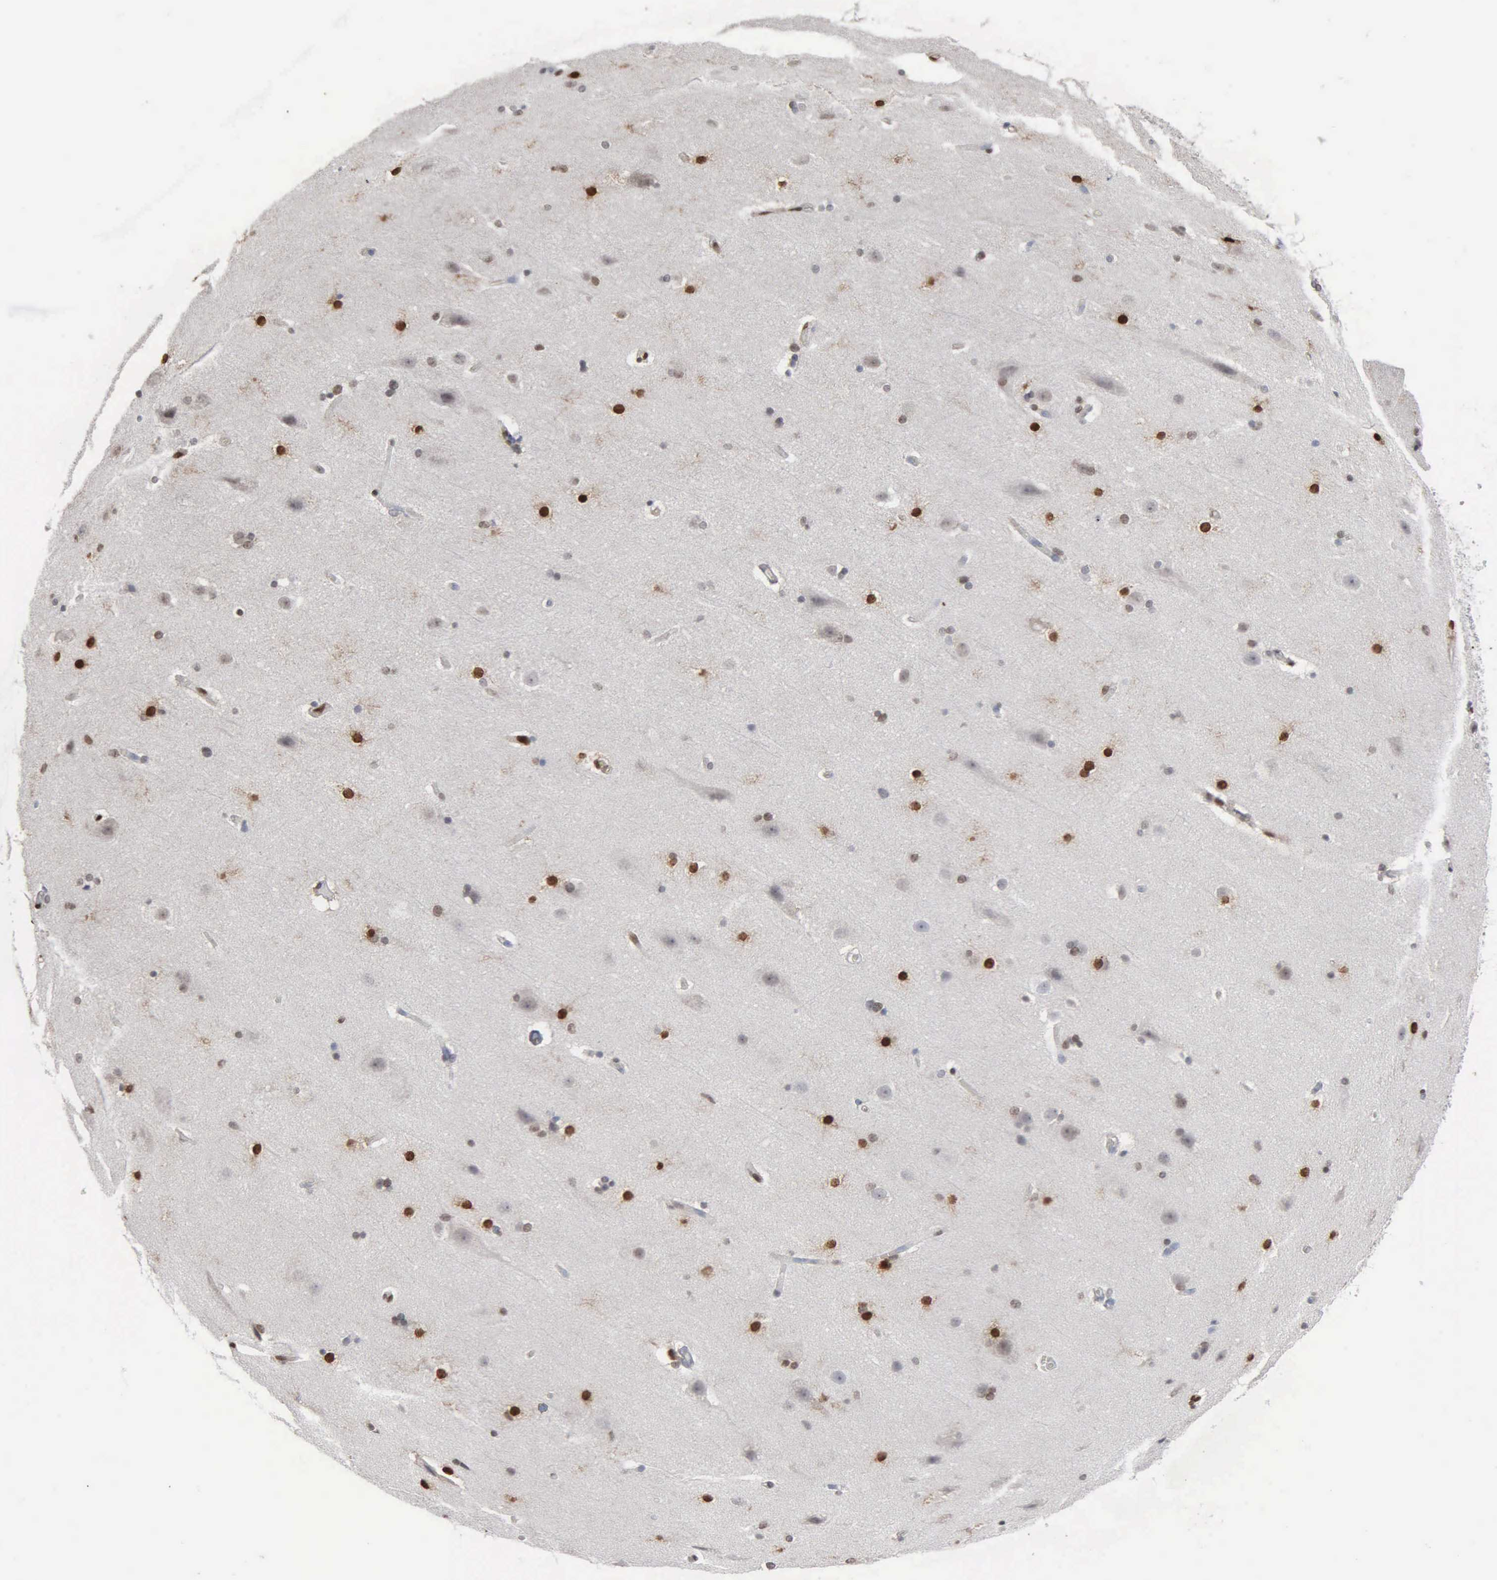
{"staining": {"intensity": "moderate", "quantity": "<25%", "location": "nuclear"}, "tissue": "cerebral cortex", "cell_type": "Endothelial cells", "image_type": "normal", "snomed": [{"axis": "morphology", "description": "Normal tissue, NOS"}, {"axis": "topography", "description": "Cerebral cortex"}, {"axis": "topography", "description": "Hippocampus"}], "caption": "Immunohistochemical staining of benign cerebral cortex reveals <25% levels of moderate nuclear protein expression in about <25% of endothelial cells. (DAB (3,3'-diaminobenzidine) IHC with brightfield microscopy, high magnification).", "gene": "FGF2", "patient": {"sex": "female", "age": 19}}